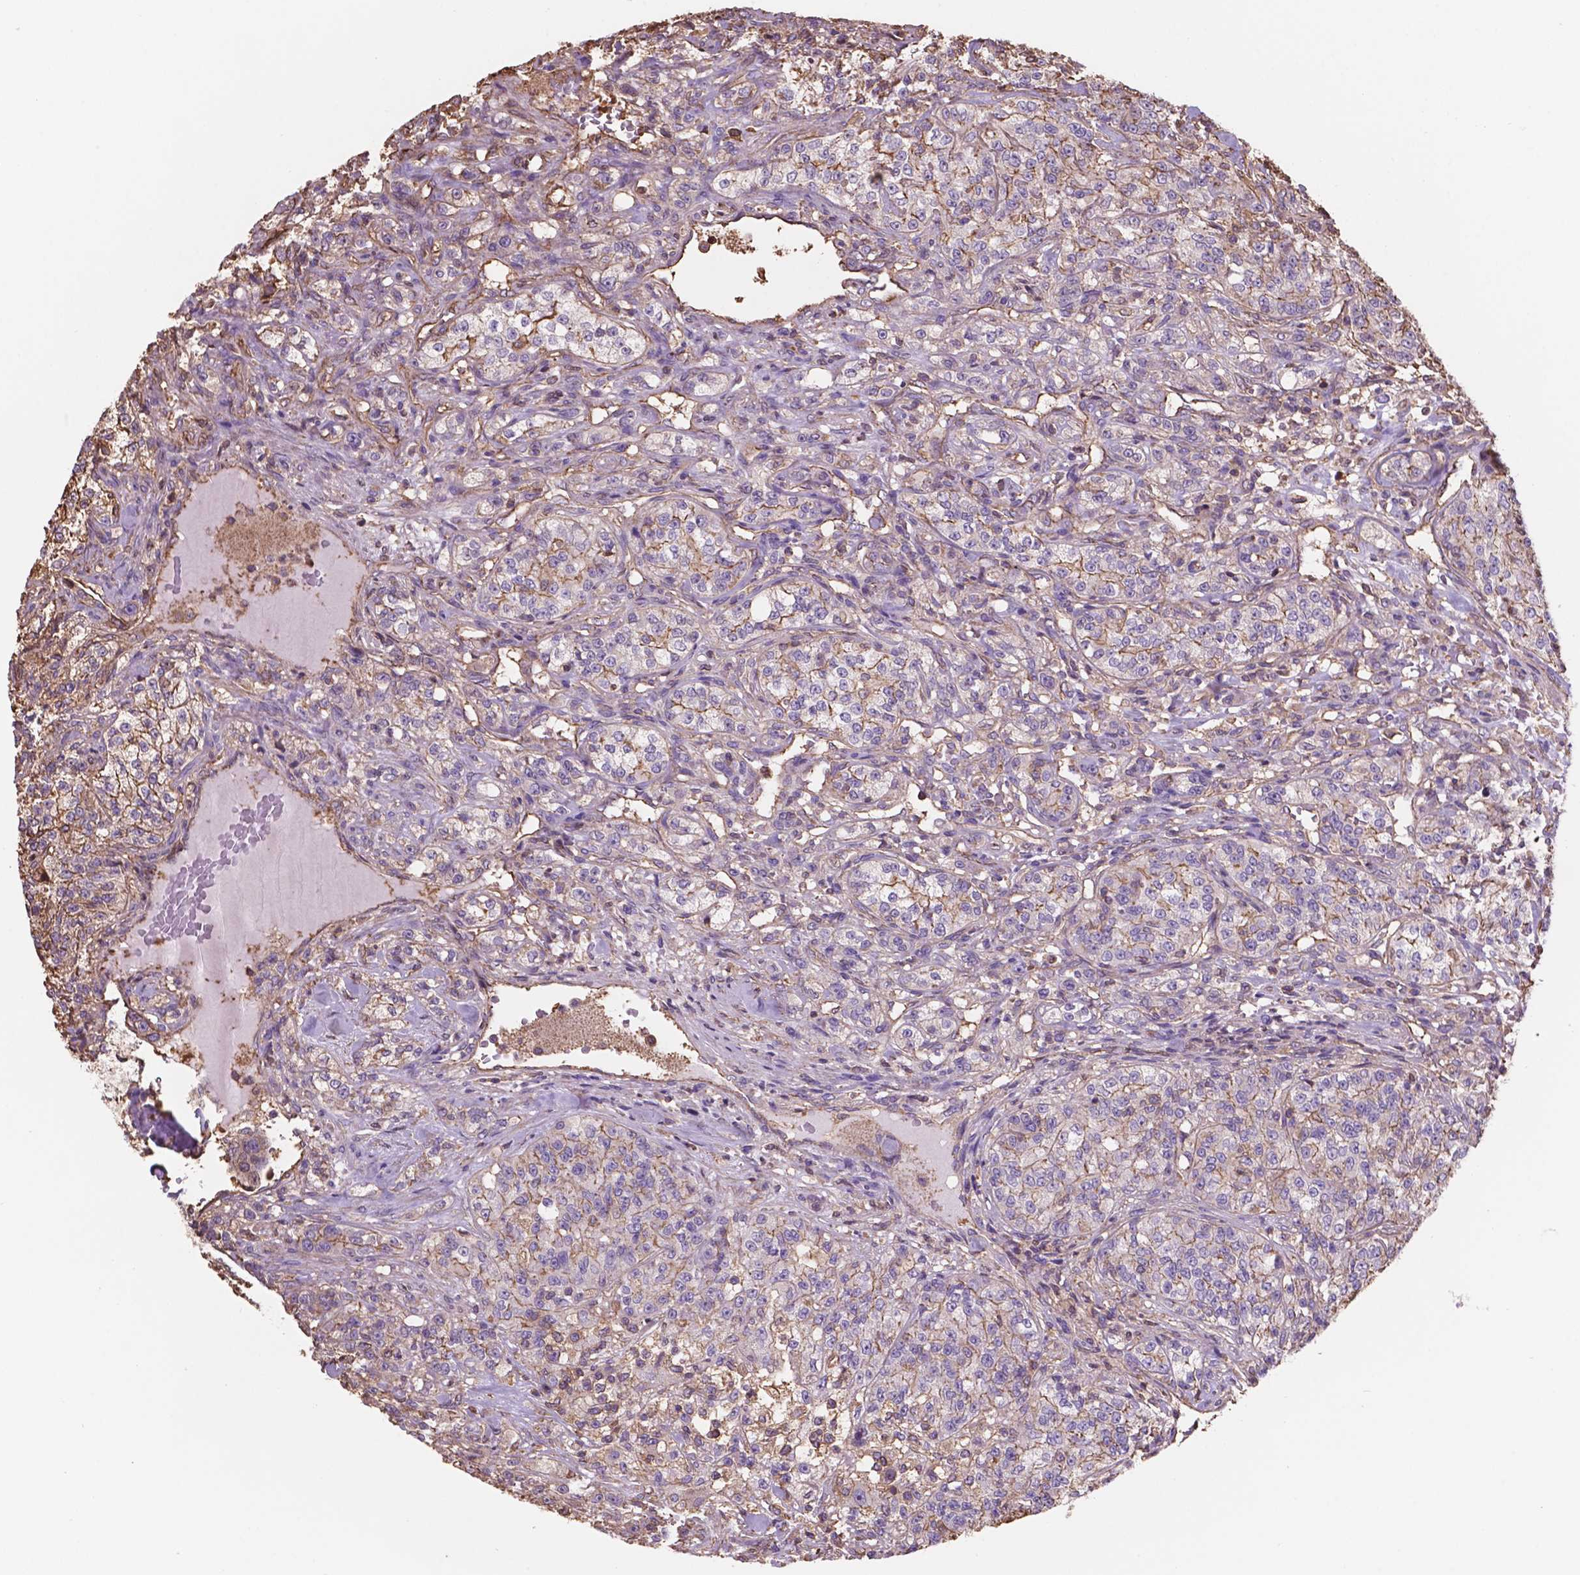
{"staining": {"intensity": "weak", "quantity": ">75%", "location": "cytoplasmic/membranous"}, "tissue": "renal cancer", "cell_type": "Tumor cells", "image_type": "cancer", "snomed": [{"axis": "morphology", "description": "Adenocarcinoma, NOS"}, {"axis": "topography", "description": "Kidney"}], "caption": "Renal cancer was stained to show a protein in brown. There is low levels of weak cytoplasmic/membranous staining in approximately >75% of tumor cells.", "gene": "NIPA2", "patient": {"sex": "female", "age": 63}}